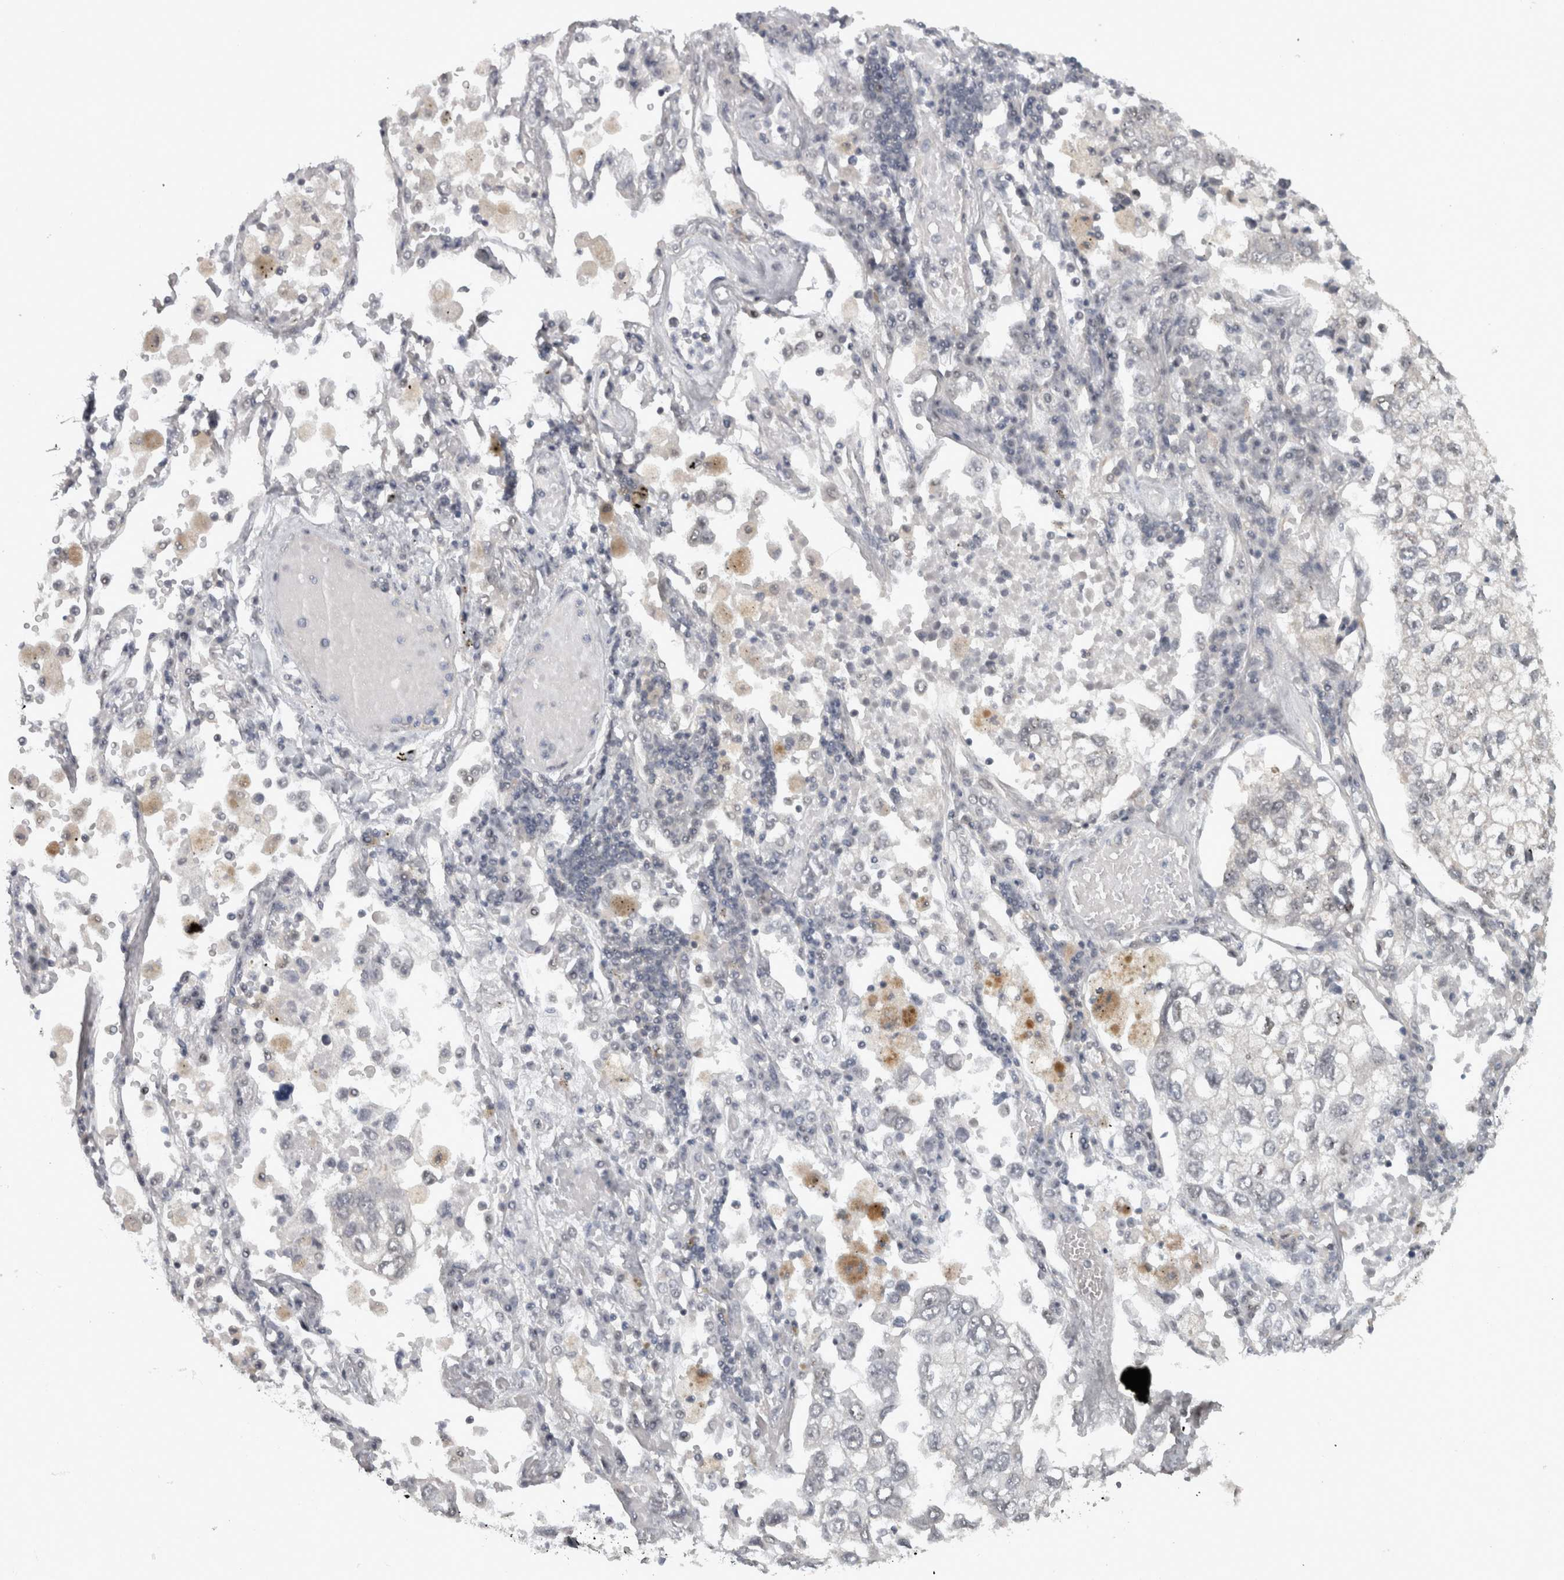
{"staining": {"intensity": "negative", "quantity": "none", "location": "none"}, "tissue": "lung cancer", "cell_type": "Tumor cells", "image_type": "cancer", "snomed": [{"axis": "morphology", "description": "Adenocarcinoma, NOS"}, {"axis": "topography", "description": "Lung"}], "caption": "Image shows no significant protein positivity in tumor cells of lung cancer (adenocarcinoma). The staining is performed using DAB (3,3'-diaminobenzidine) brown chromogen with nuclei counter-stained in using hematoxylin.", "gene": "PPP1R12B", "patient": {"sex": "male", "age": 63}}